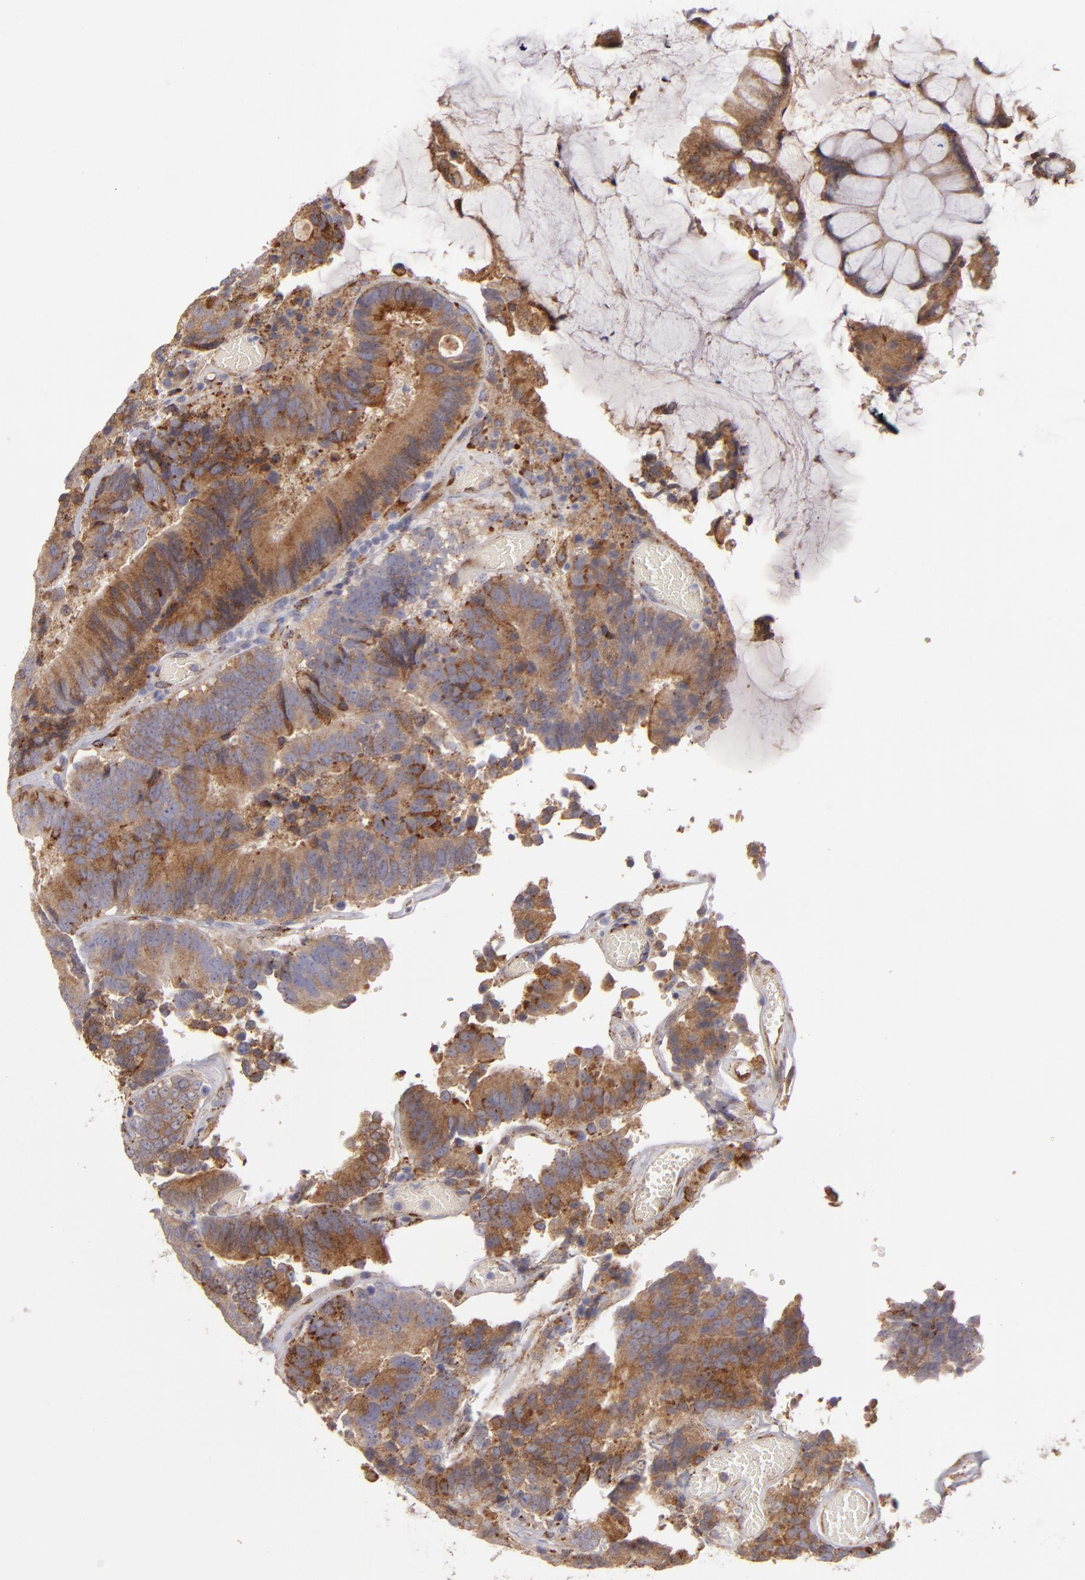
{"staining": {"intensity": "strong", "quantity": ">75%", "location": "cytoplasmic/membranous"}, "tissue": "colorectal cancer", "cell_type": "Tumor cells", "image_type": "cancer", "snomed": [{"axis": "morphology", "description": "Normal tissue, NOS"}, {"axis": "morphology", "description": "Adenocarcinoma, NOS"}, {"axis": "topography", "description": "Colon"}], "caption": "Immunohistochemistry image of adenocarcinoma (colorectal) stained for a protein (brown), which shows high levels of strong cytoplasmic/membranous positivity in approximately >75% of tumor cells.", "gene": "CFB", "patient": {"sex": "female", "age": 78}}